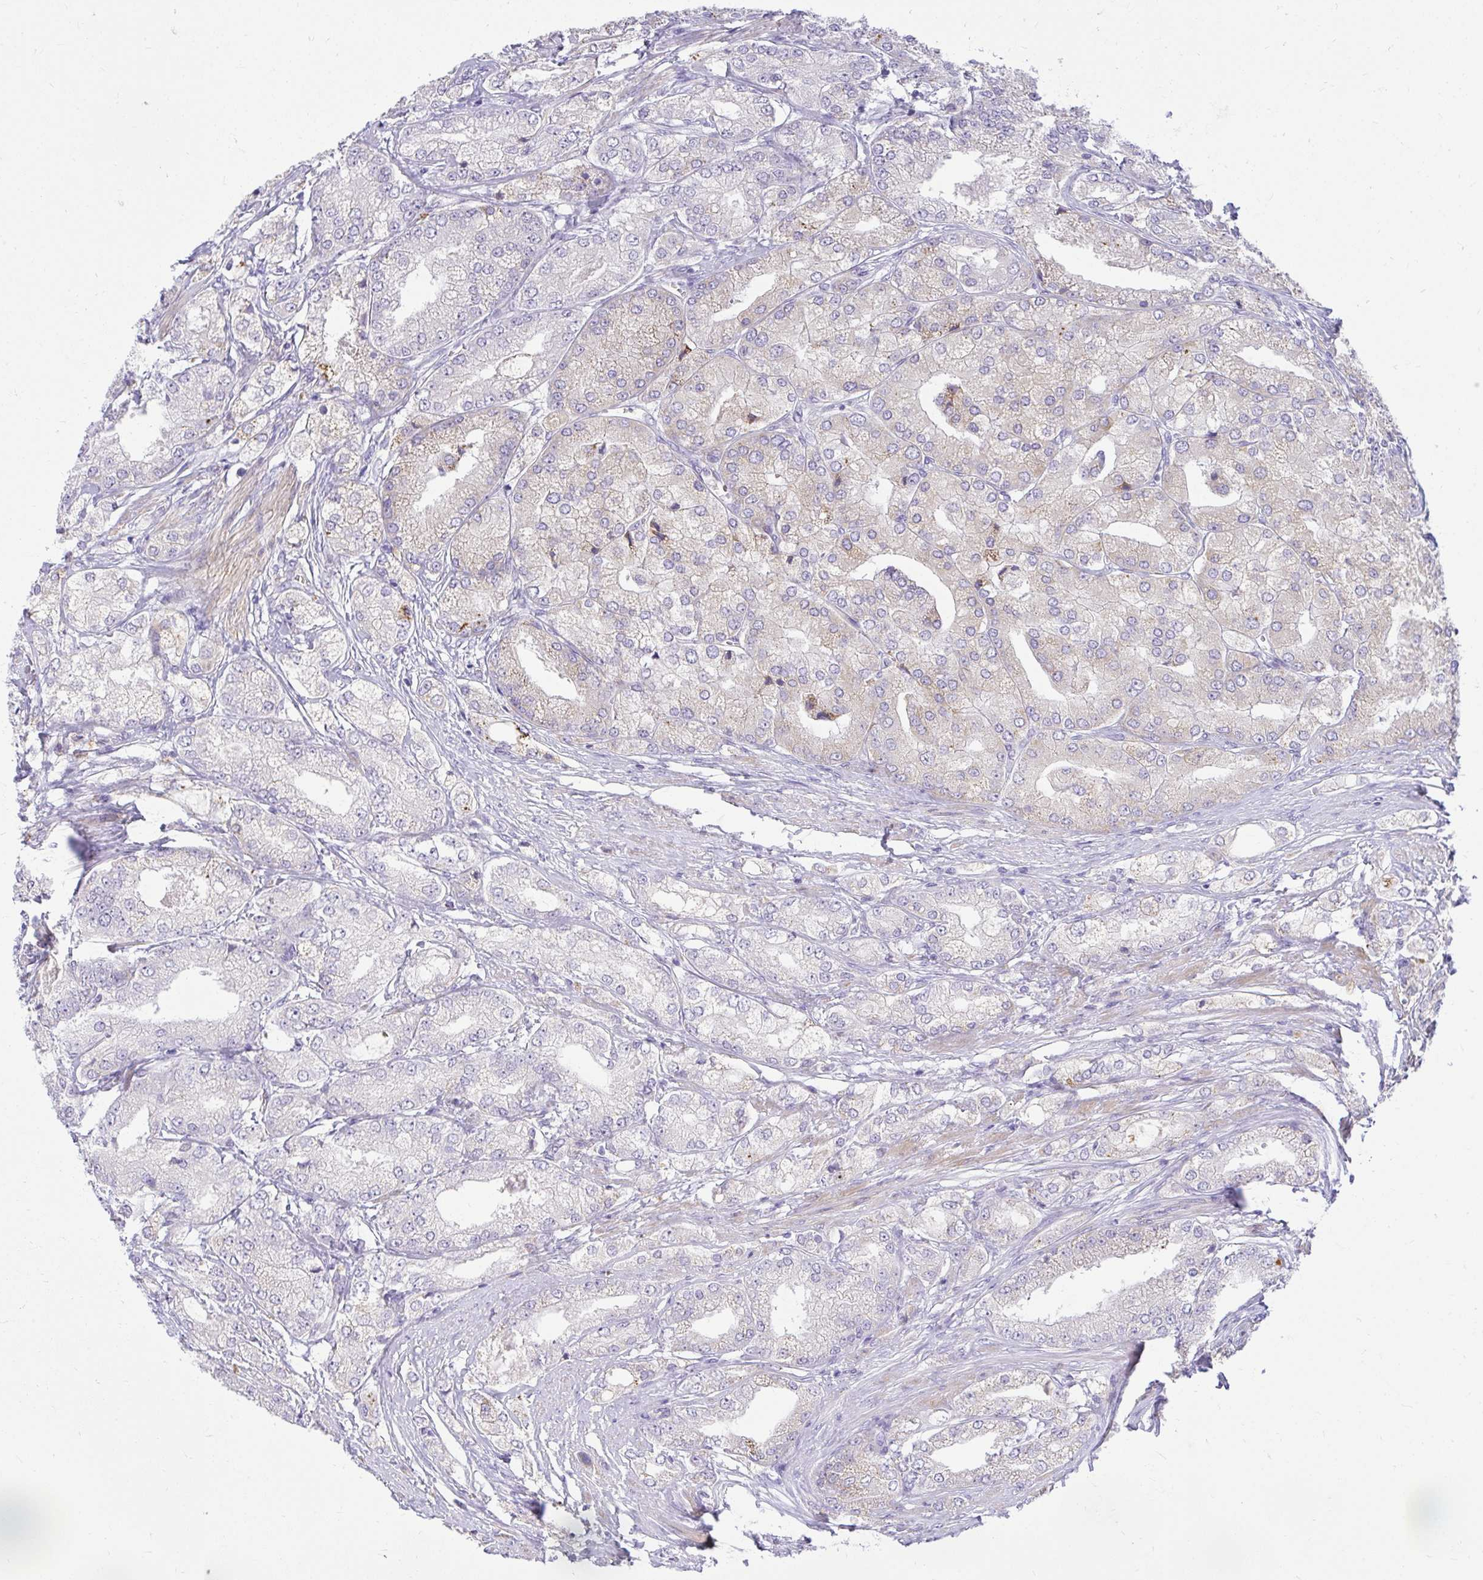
{"staining": {"intensity": "negative", "quantity": "none", "location": "none"}, "tissue": "prostate cancer", "cell_type": "Tumor cells", "image_type": "cancer", "snomed": [{"axis": "morphology", "description": "Adenocarcinoma, High grade"}, {"axis": "topography", "description": "Prostate"}], "caption": "Prostate high-grade adenocarcinoma was stained to show a protein in brown. There is no significant expression in tumor cells.", "gene": "PKN3", "patient": {"sex": "male", "age": 61}}